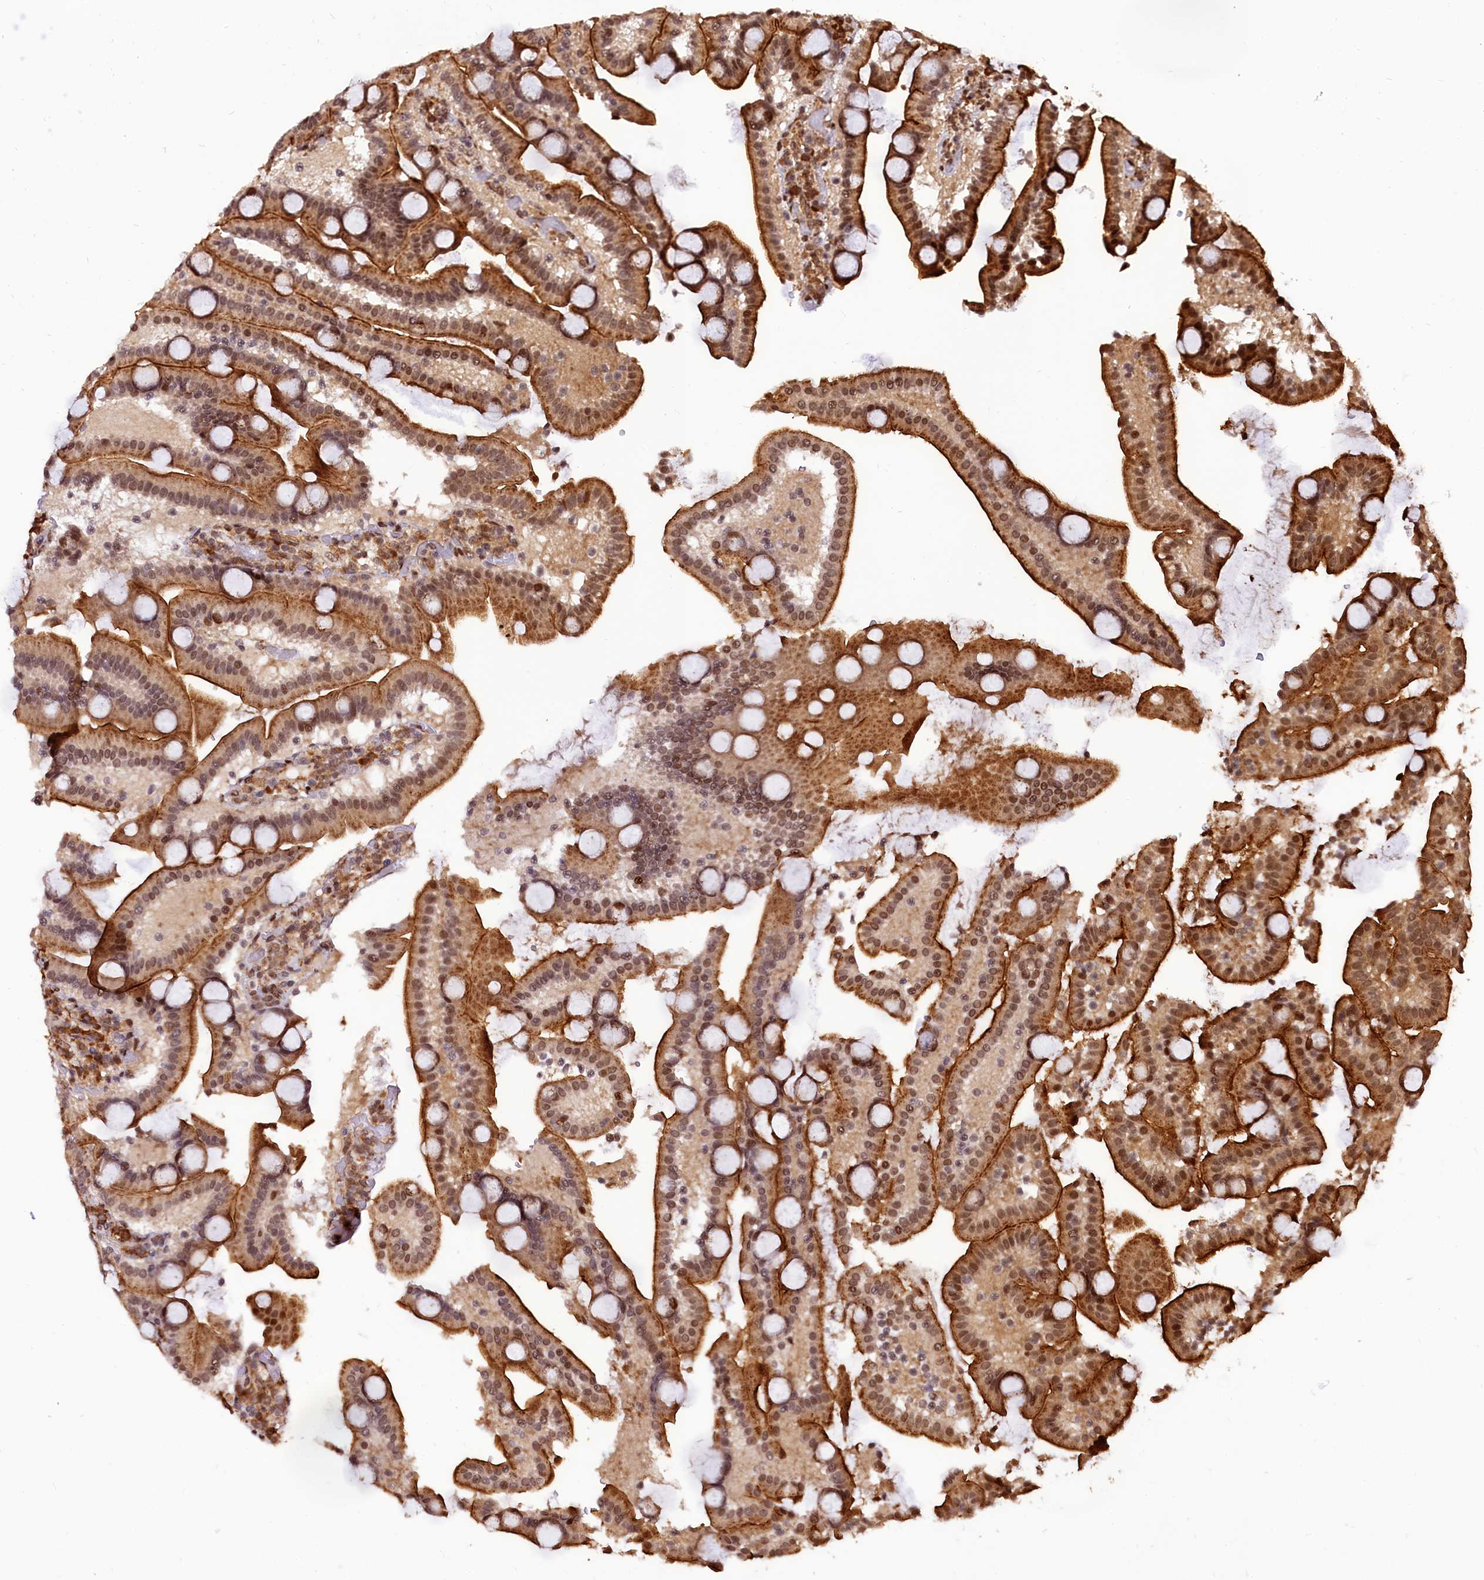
{"staining": {"intensity": "moderate", "quantity": ">75%", "location": "cytoplasmic/membranous,nuclear"}, "tissue": "duodenum", "cell_type": "Glandular cells", "image_type": "normal", "snomed": [{"axis": "morphology", "description": "Normal tissue, NOS"}, {"axis": "topography", "description": "Duodenum"}], "caption": "IHC histopathology image of unremarkable human duodenum stained for a protein (brown), which exhibits medium levels of moderate cytoplasmic/membranous,nuclear staining in approximately >75% of glandular cells.", "gene": "PDS5B", "patient": {"sex": "male", "age": 55}}